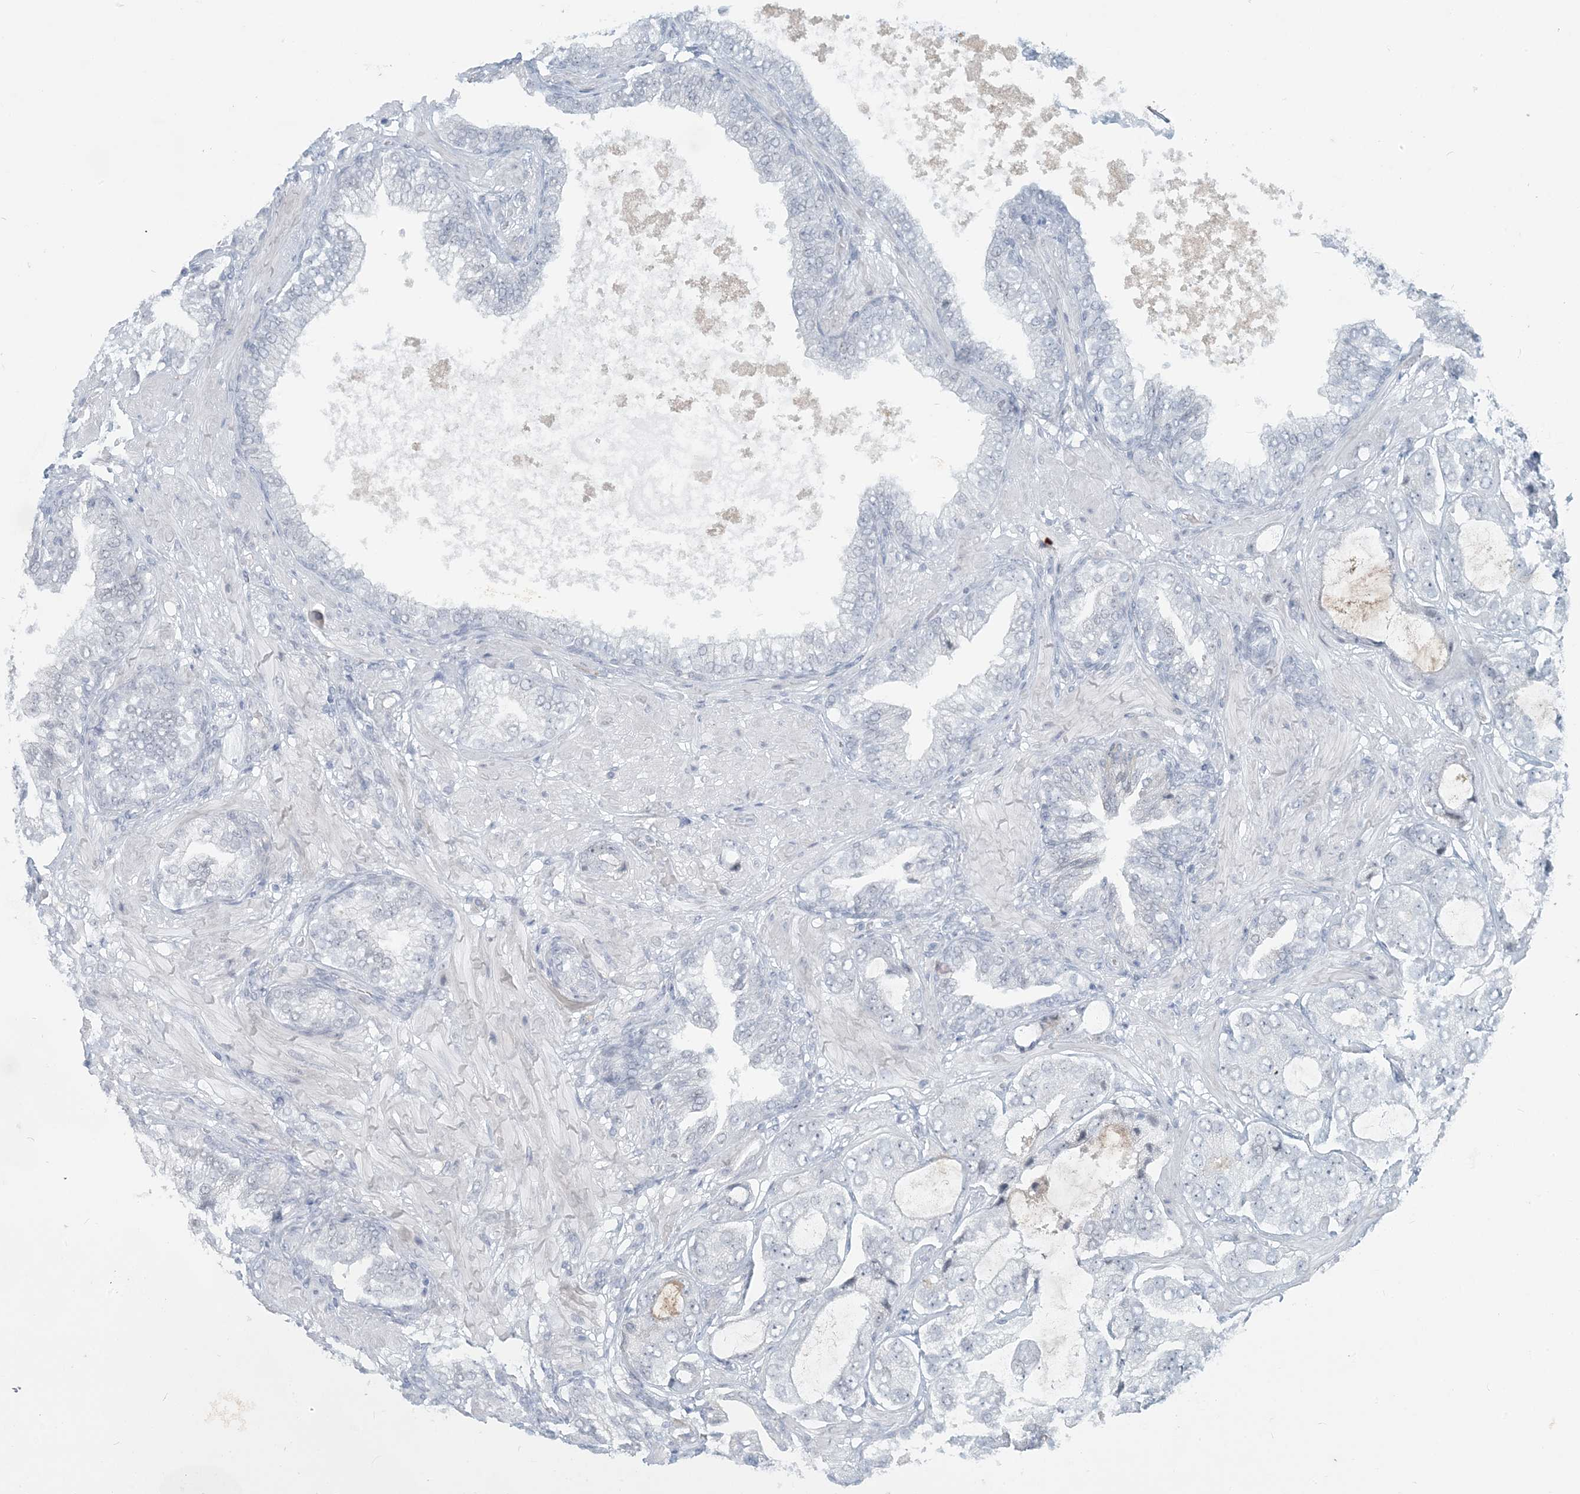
{"staining": {"intensity": "negative", "quantity": "none", "location": "none"}, "tissue": "prostate cancer", "cell_type": "Tumor cells", "image_type": "cancer", "snomed": [{"axis": "morphology", "description": "Adenocarcinoma, High grade"}, {"axis": "topography", "description": "Prostate"}], "caption": "High power microscopy image of an immunohistochemistry micrograph of prostate cancer (adenocarcinoma (high-grade)), revealing no significant expression in tumor cells.", "gene": "SCML1", "patient": {"sex": "male", "age": 59}}